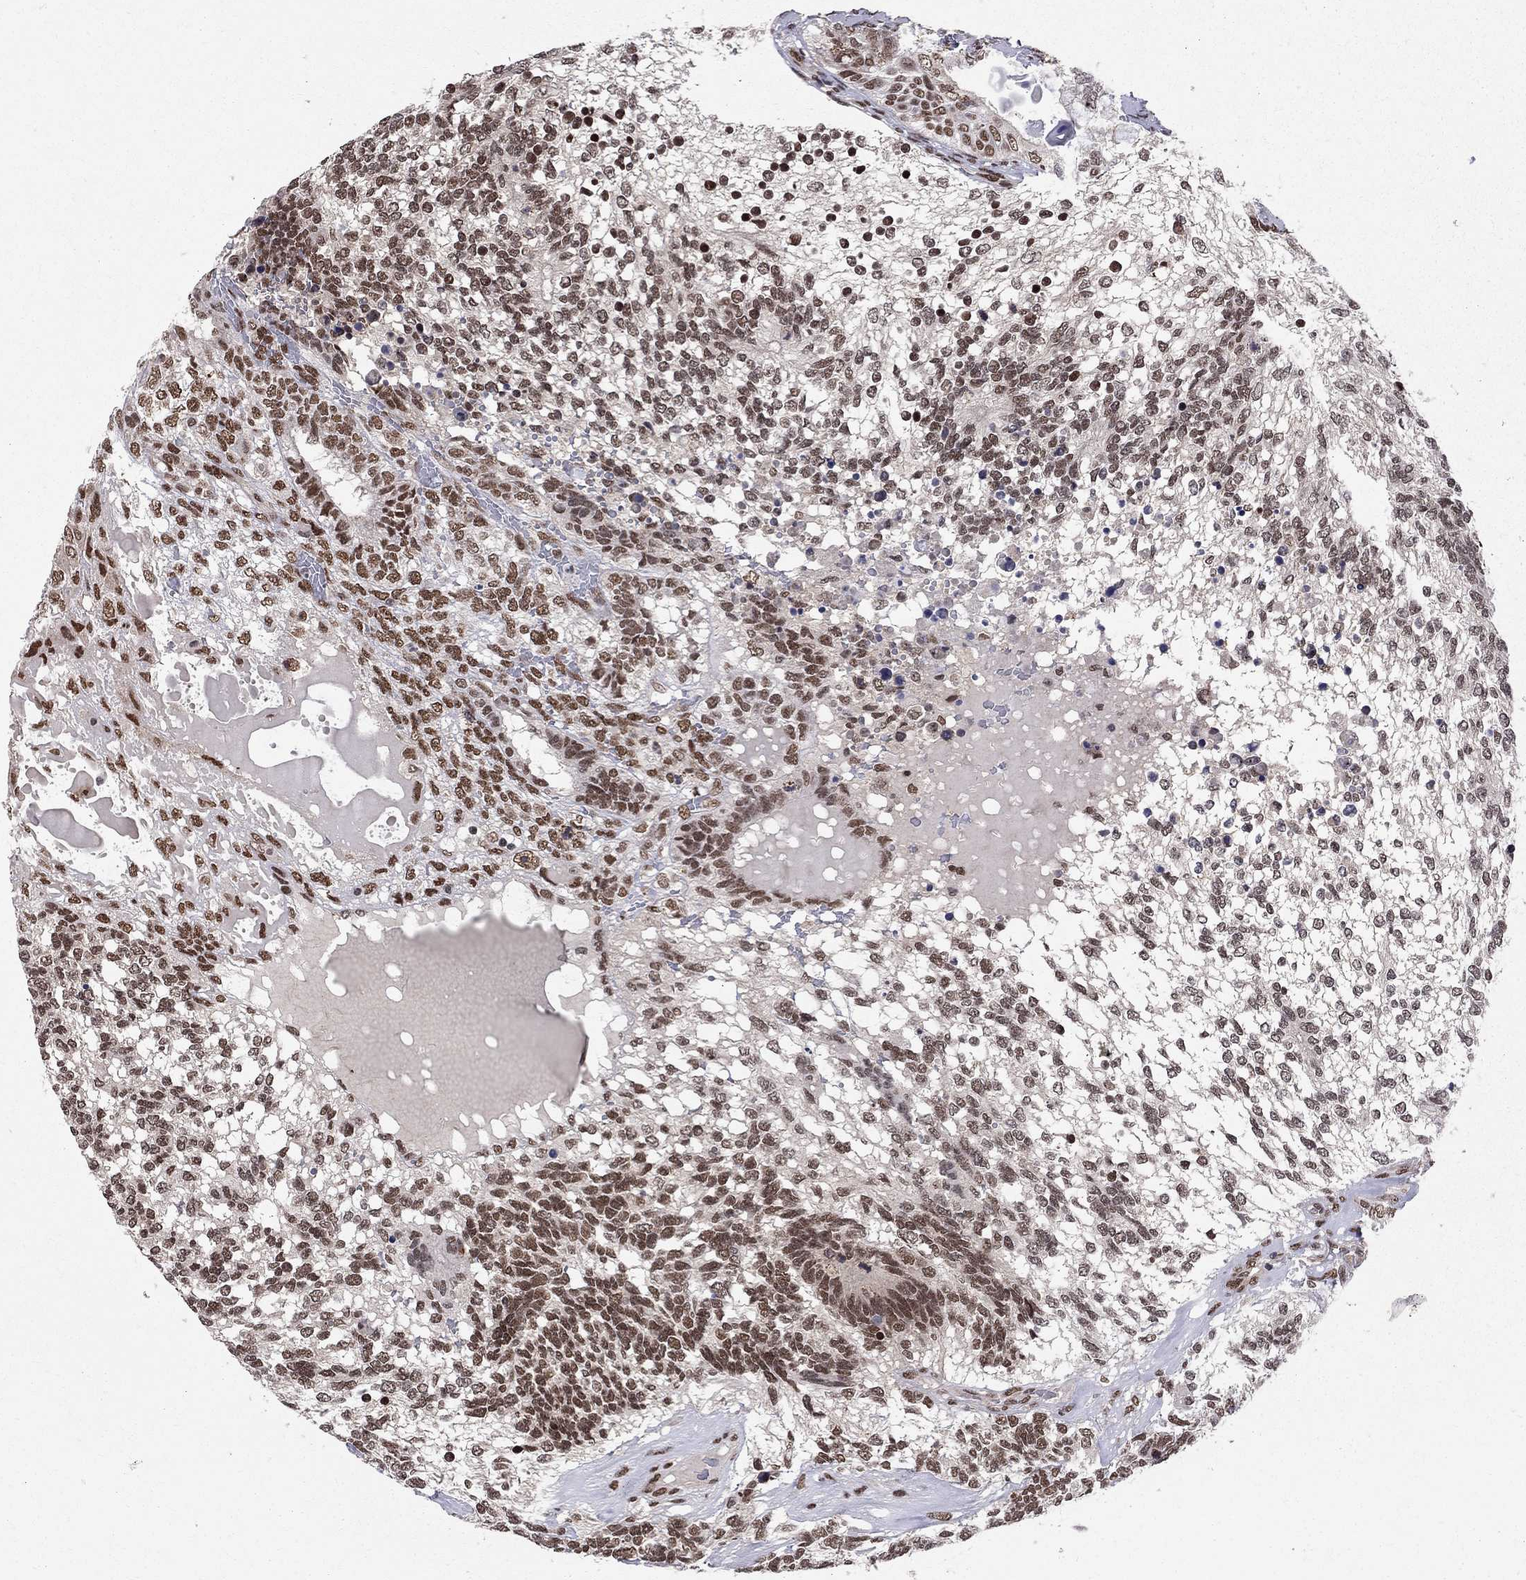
{"staining": {"intensity": "moderate", "quantity": "25%-75%", "location": "nuclear"}, "tissue": "testis cancer", "cell_type": "Tumor cells", "image_type": "cancer", "snomed": [{"axis": "morphology", "description": "Seminoma, NOS"}, {"axis": "morphology", "description": "Carcinoma, Embryonal, NOS"}, {"axis": "topography", "description": "Testis"}], "caption": "Immunohistochemistry (IHC) of testis seminoma shows medium levels of moderate nuclear positivity in about 25%-75% of tumor cells. The protein is stained brown, and the nuclei are stained in blue (DAB (3,3'-diaminobenzidine) IHC with brightfield microscopy, high magnification).", "gene": "SAP30L", "patient": {"sex": "male", "age": 41}}